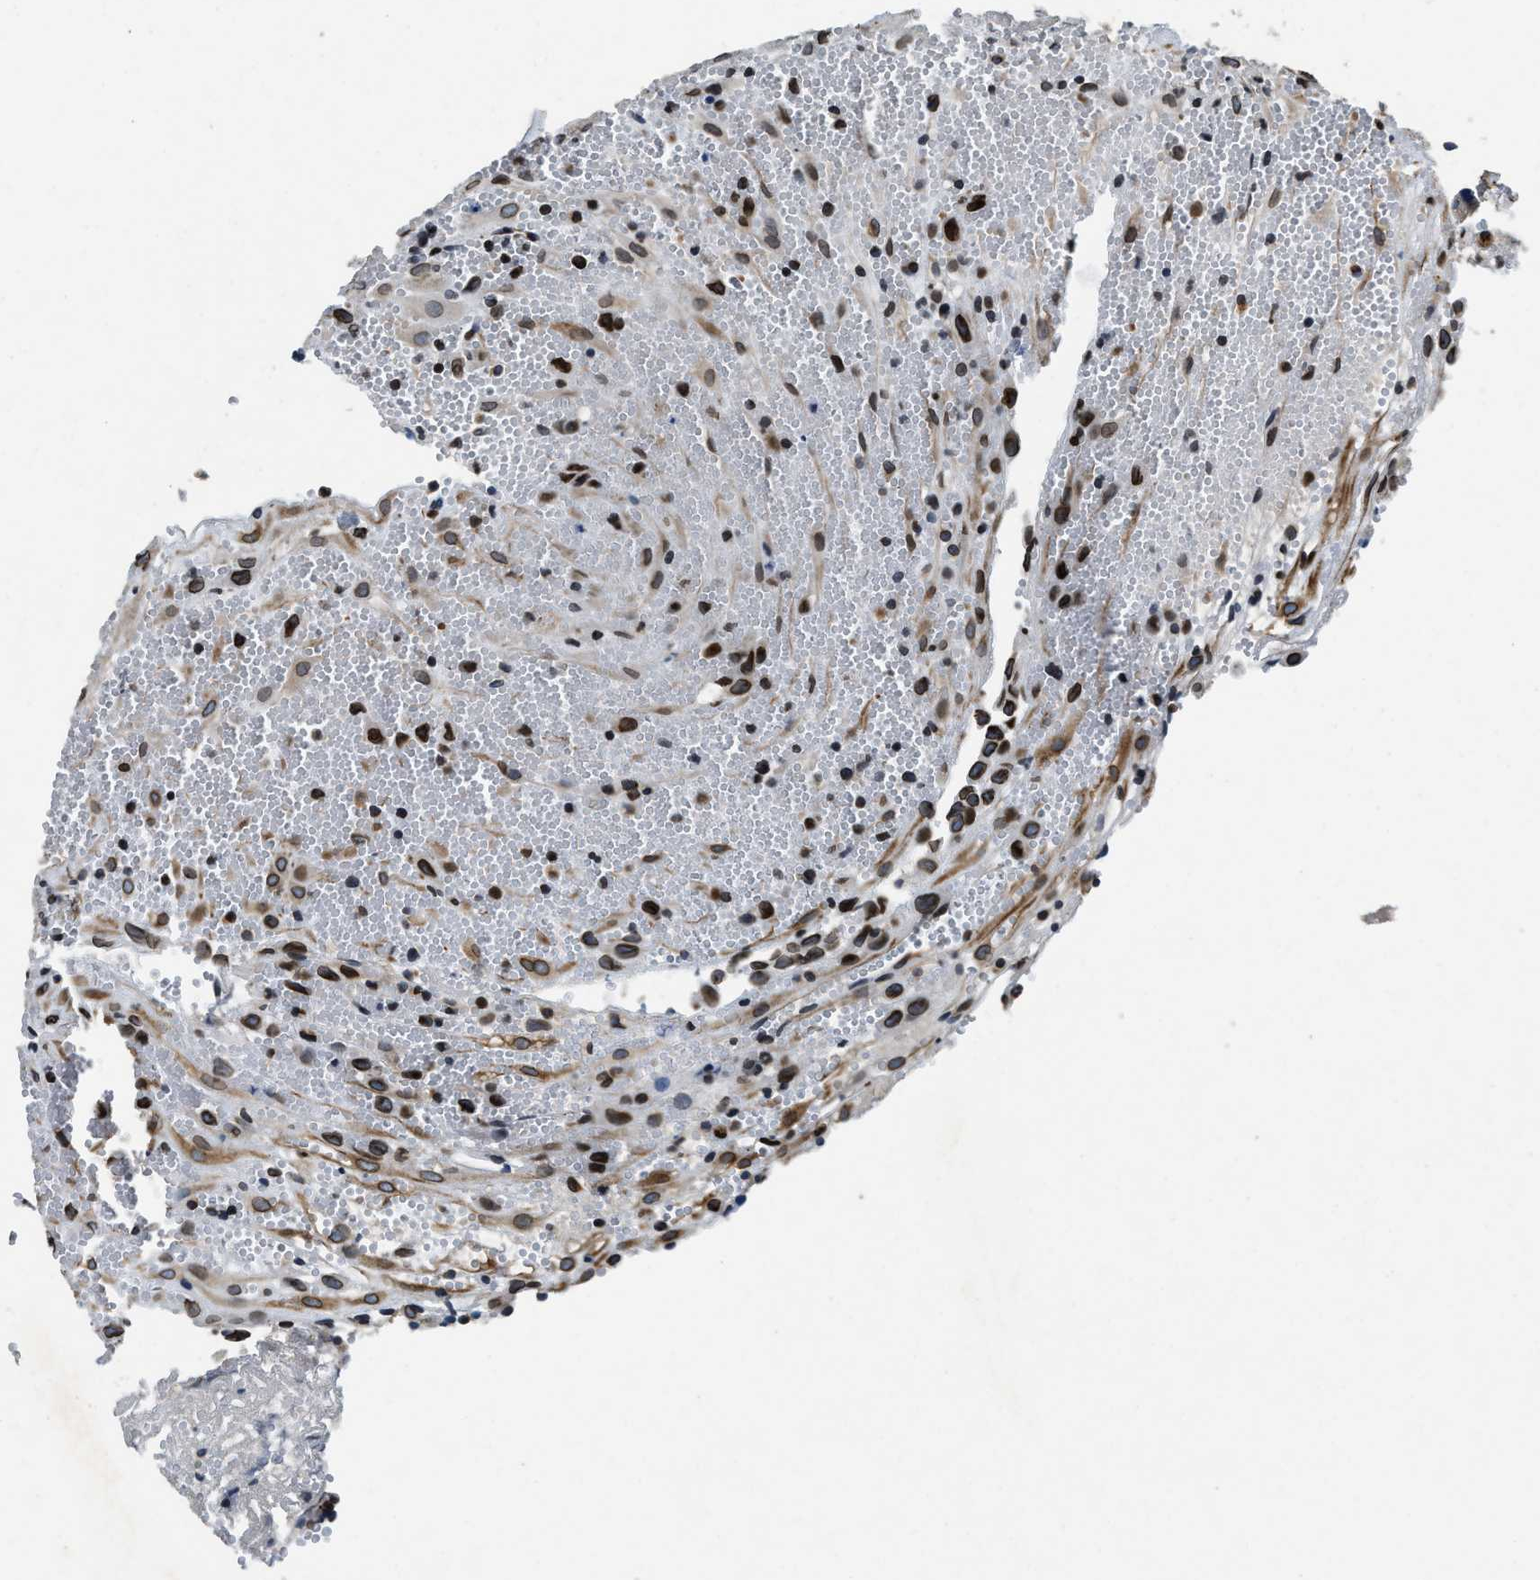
{"staining": {"intensity": "moderate", "quantity": ">75%", "location": "nuclear"}, "tissue": "placenta", "cell_type": "Decidual cells", "image_type": "normal", "snomed": [{"axis": "morphology", "description": "Normal tissue, NOS"}, {"axis": "topography", "description": "Placenta"}], "caption": "Protein analysis of normal placenta shows moderate nuclear expression in approximately >75% of decidual cells.", "gene": "ZC3HC1", "patient": {"sex": "female", "age": 18}}